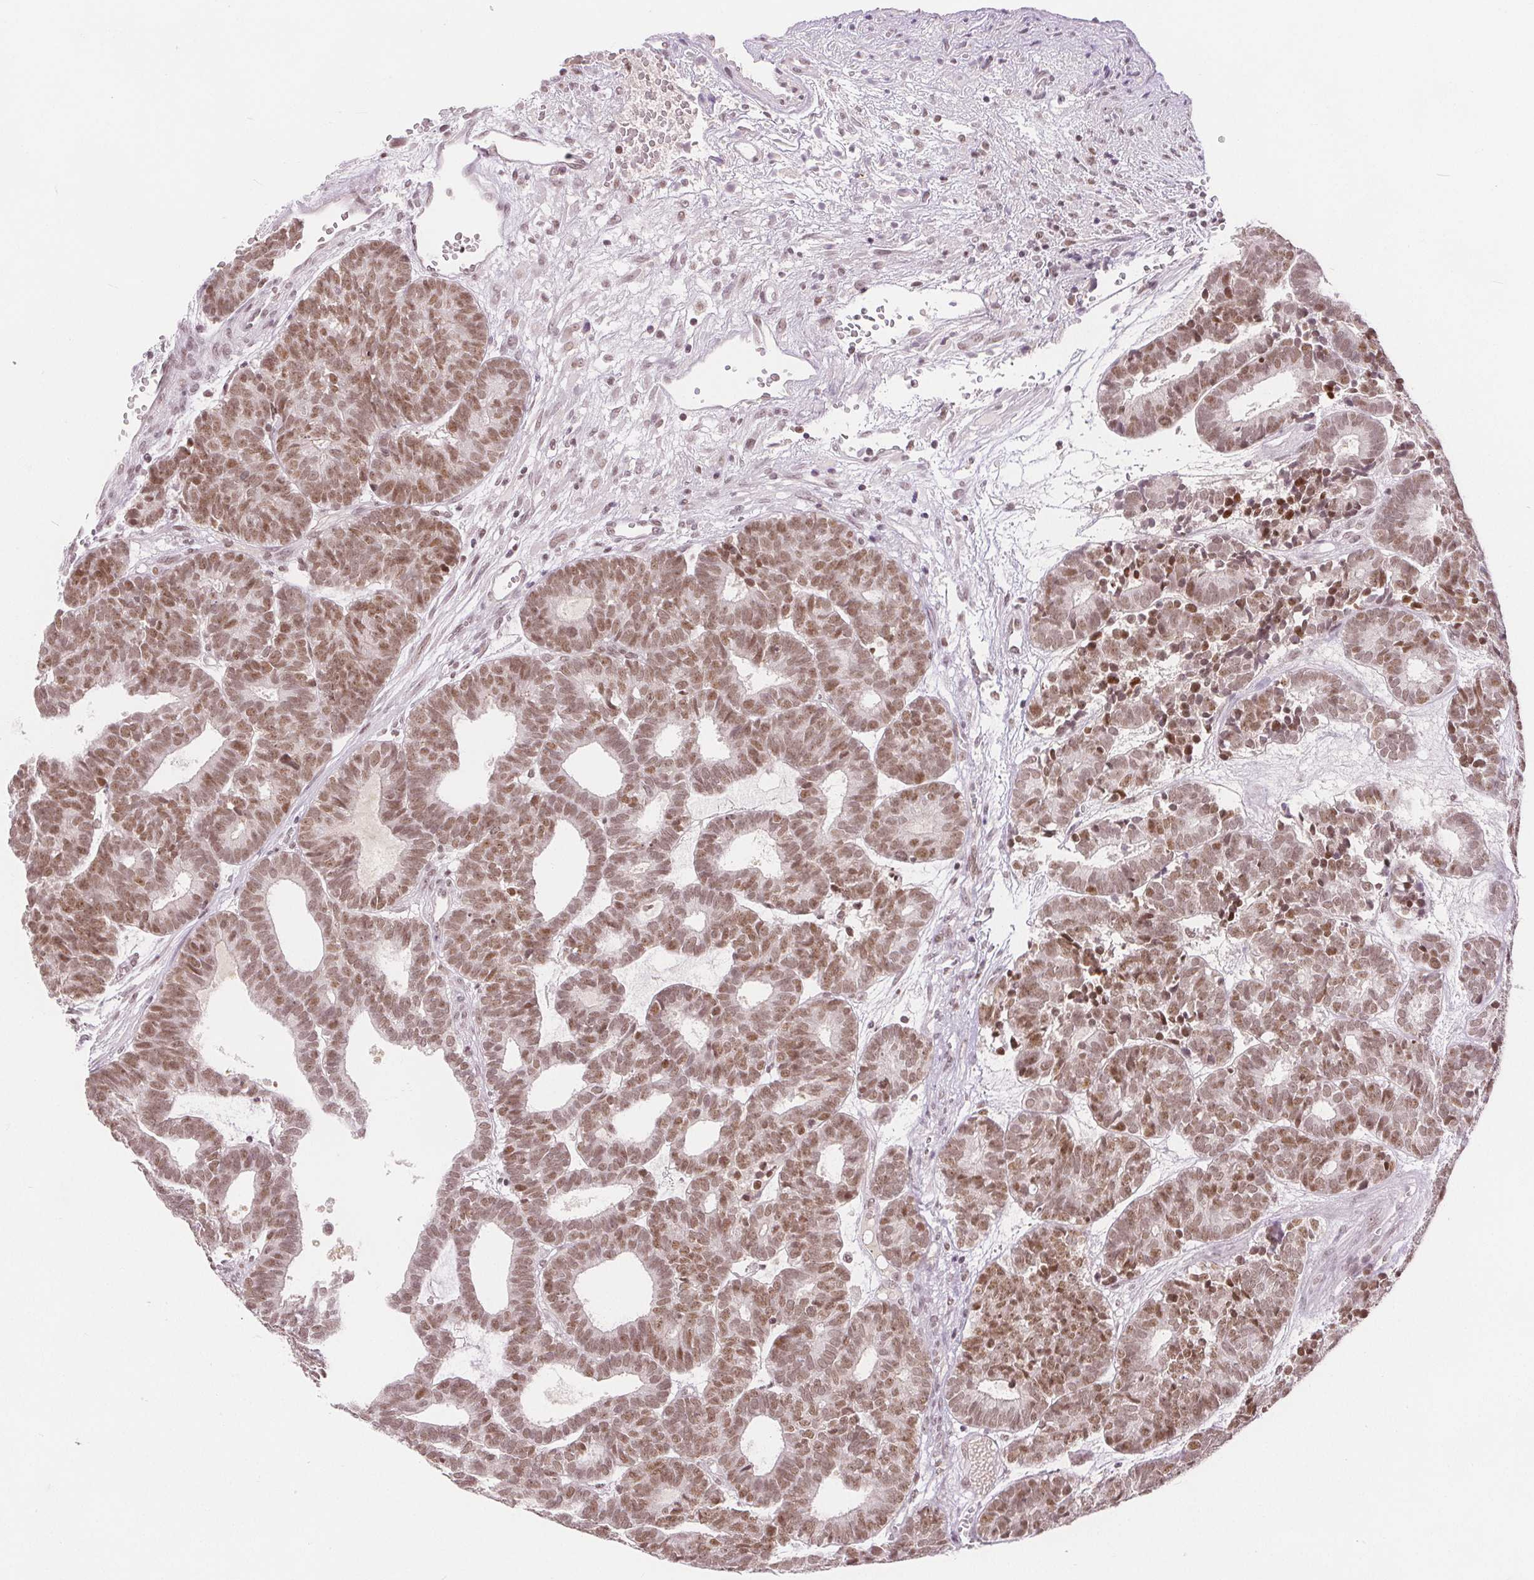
{"staining": {"intensity": "moderate", "quantity": ">75%", "location": "nuclear"}, "tissue": "head and neck cancer", "cell_type": "Tumor cells", "image_type": "cancer", "snomed": [{"axis": "morphology", "description": "Adenocarcinoma, NOS"}, {"axis": "topography", "description": "Head-Neck"}], "caption": "Immunohistochemical staining of human head and neck cancer exhibits medium levels of moderate nuclear positivity in approximately >75% of tumor cells. Using DAB (brown) and hematoxylin (blue) stains, captured at high magnification using brightfield microscopy.", "gene": "DEK", "patient": {"sex": "female", "age": 81}}